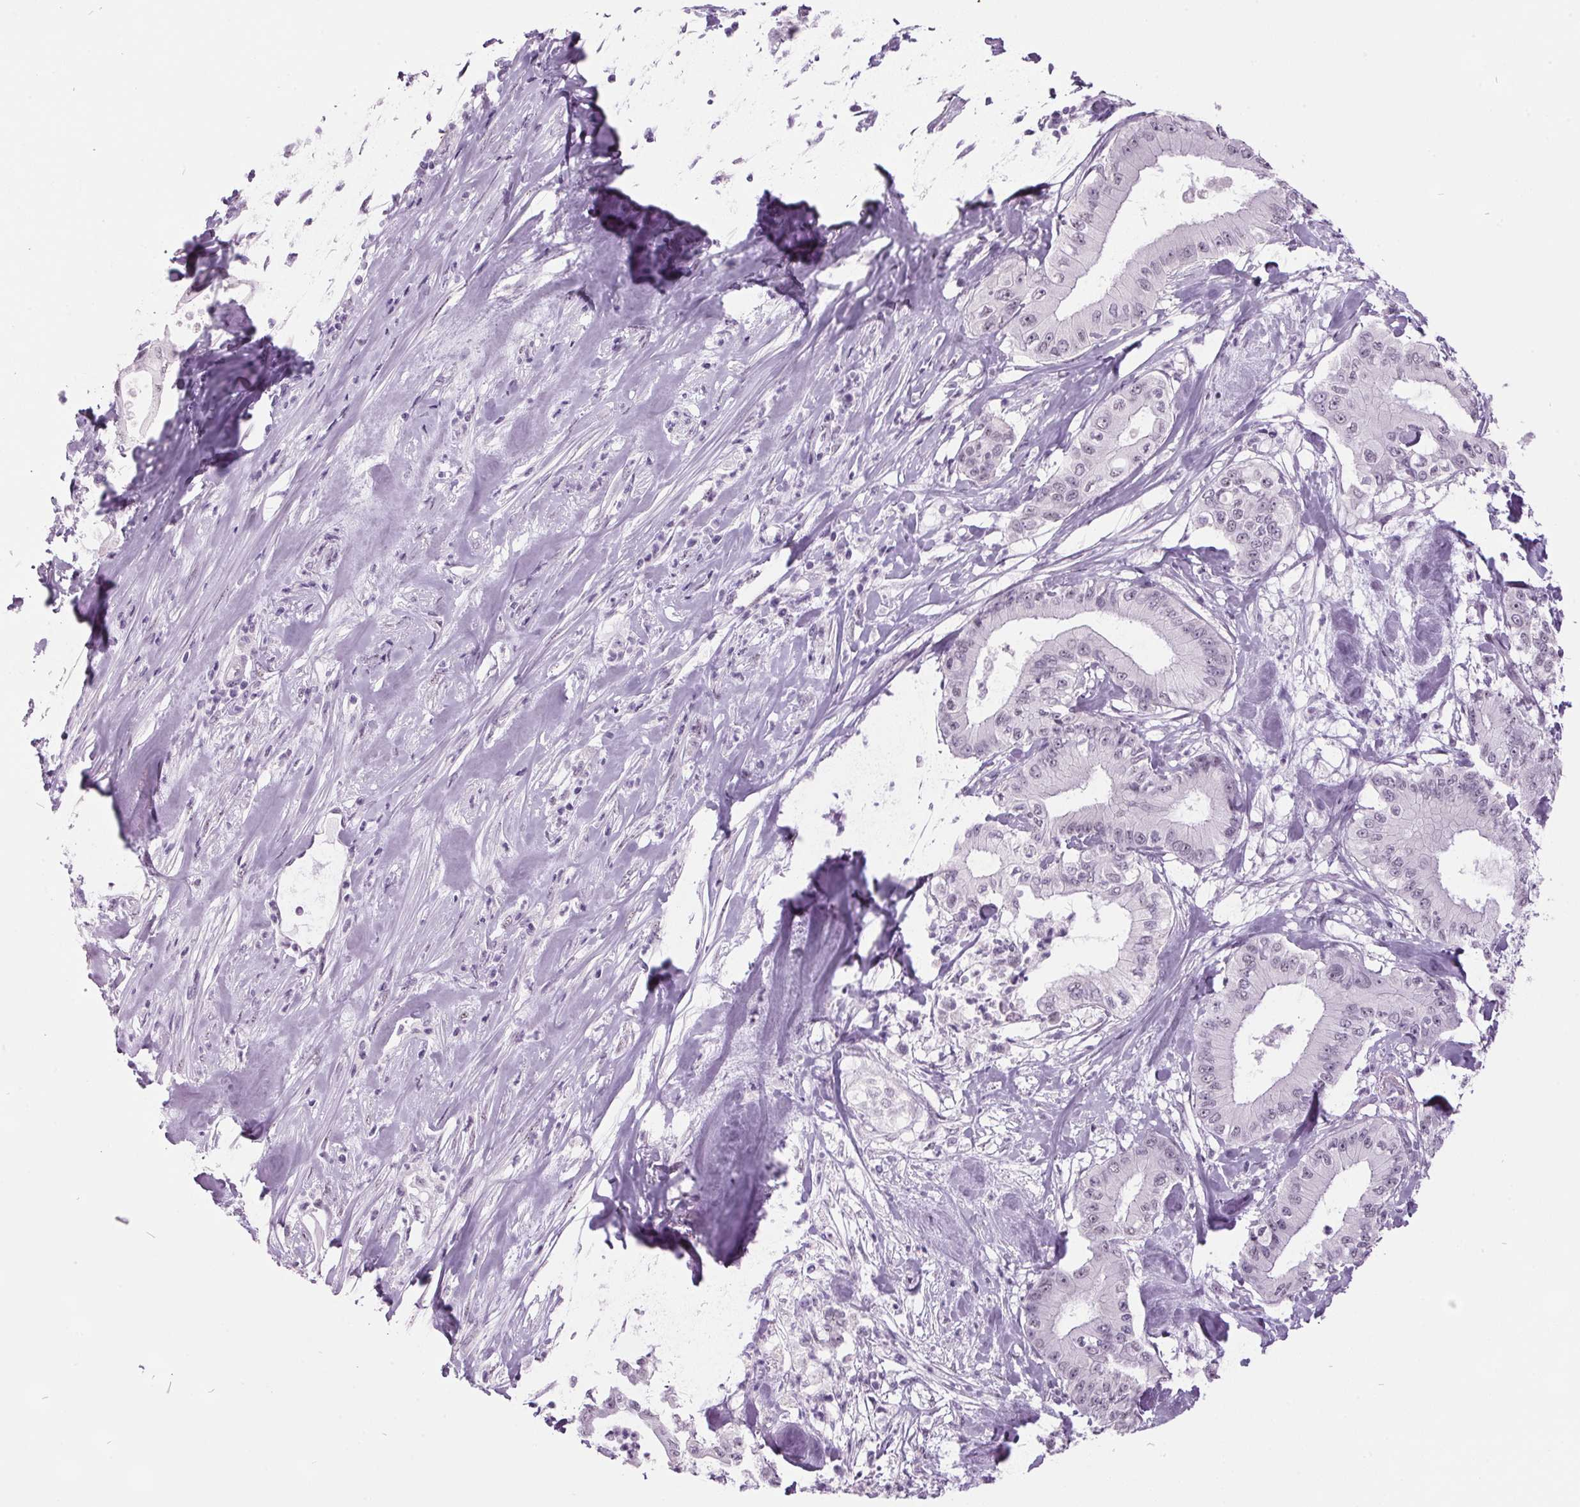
{"staining": {"intensity": "negative", "quantity": "none", "location": "none"}, "tissue": "pancreatic cancer", "cell_type": "Tumor cells", "image_type": "cancer", "snomed": [{"axis": "morphology", "description": "Adenocarcinoma, NOS"}, {"axis": "topography", "description": "Pancreas"}], "caption": "Photomicrograph shows no protein staining in tumor cells of pancreatic cancer tissue. (DAB (3,3'-diaminobenzidine) immunohistochemistry (IHC) visualized using brightfield microscopy, high magnification).", "gene": "ODAD2", "patient": {"sex": "male", "age": 71}}